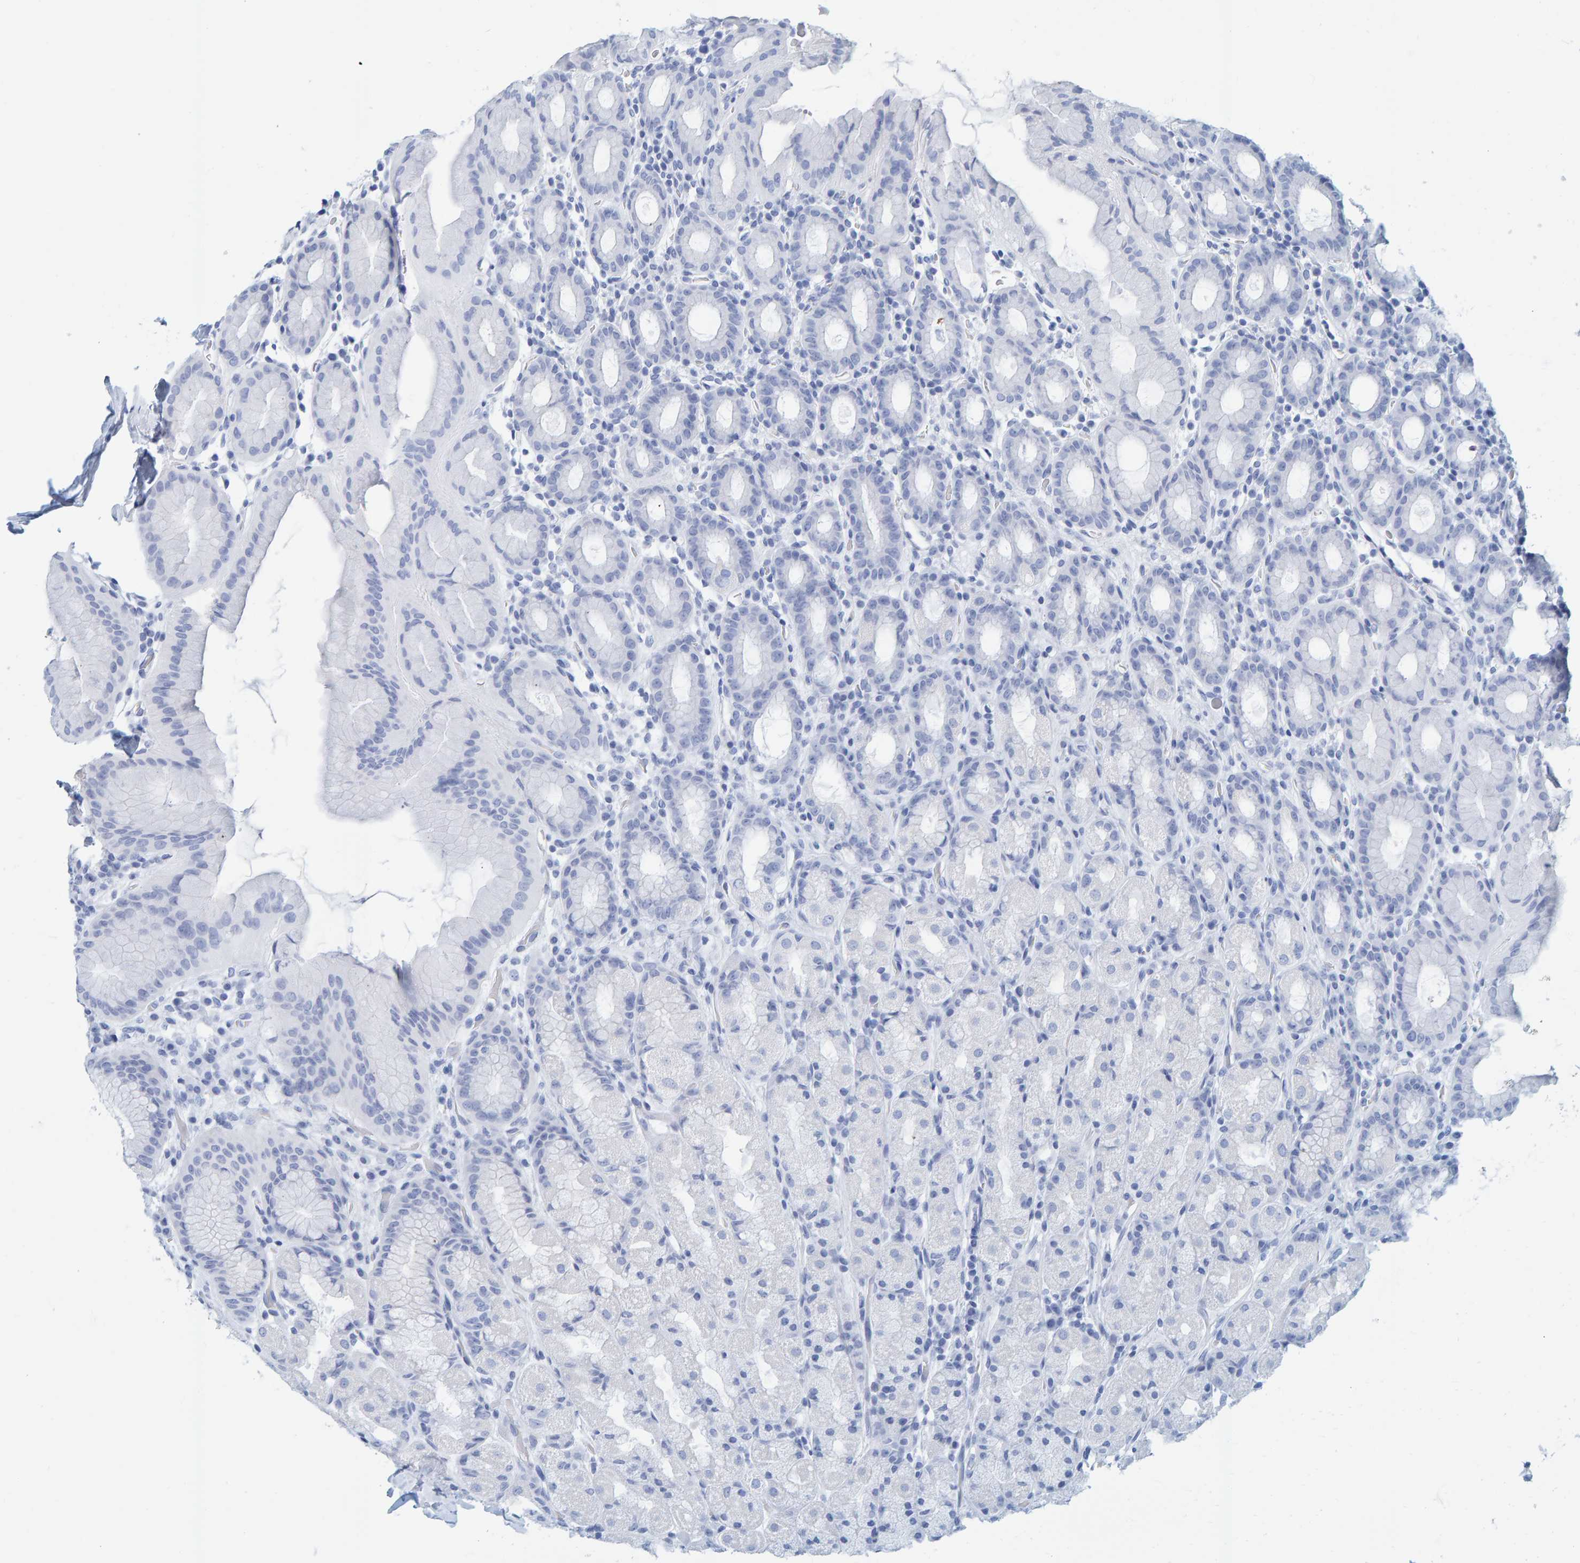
{"staining": {"intensity": "negative", "quantity": "none", "location": "none"}, "tissue": "stomach", "cell_type": "Glandular cells", "image_type": "normal", "snomed": [{"axis": "morphology", "description": "Normal tissue, NOS"}, {"axis": "topography", "description": "Stomach, upper"}], "caption": "The micrograph exhibits no significant staining in glandular cells of stomach.", "gene": "SFTPC", "patient": {"sex": "male", "age": 68}}